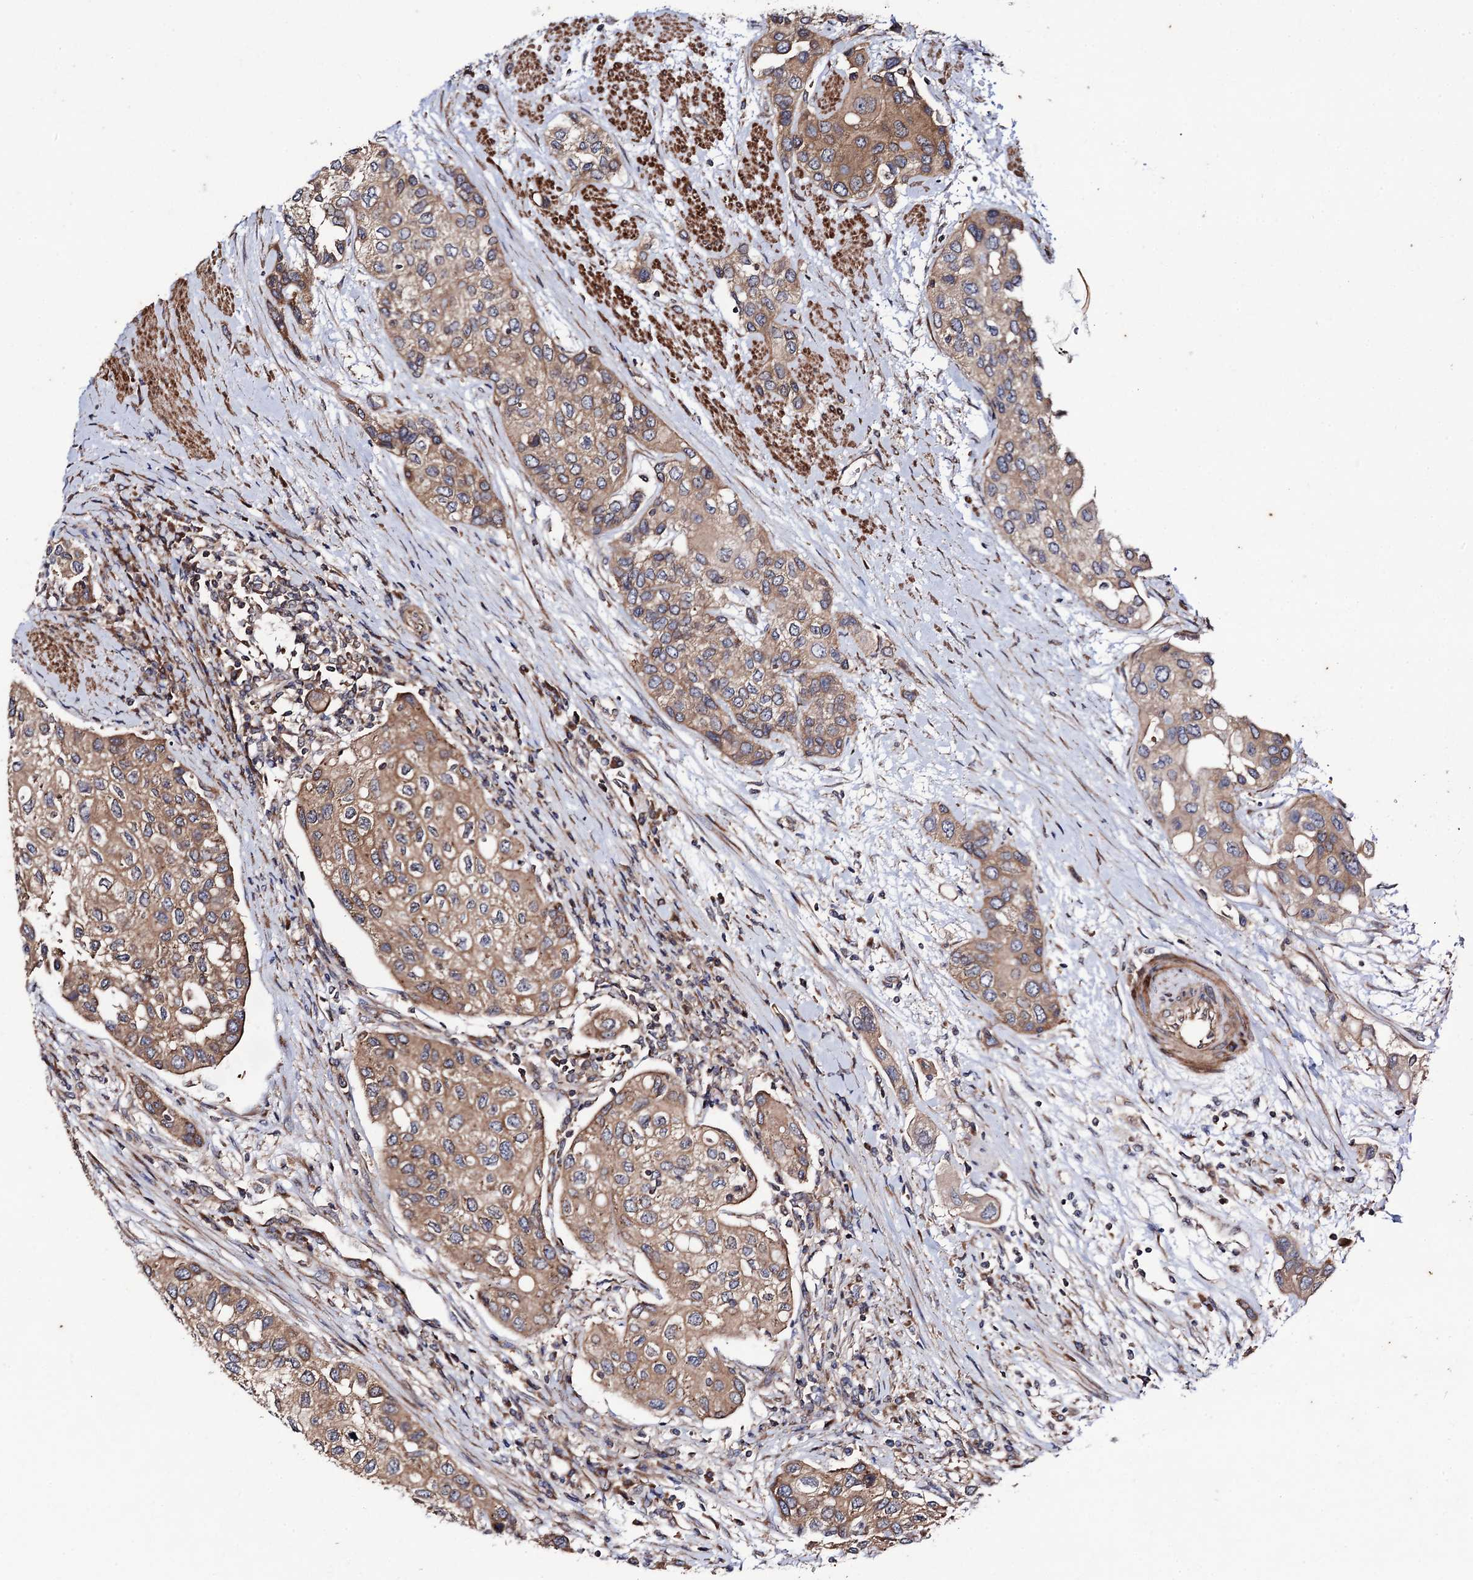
{"staining": {"intensity": "moderate", "quantity": ">75%", "location": "cytoplasmic/membranous"}, "tissue": "urothelial cancer", "cell_type": "Tumor cells", "image_type": "cancer", "snomed": [{"axis": "morphology", "description": "Normal tissue, NOS"}, {"axis": "morphology", "description": "Urothelial carcinoma, High grade"}, {"axis": "topography", "description": "Vascular tissue"}, {"axis": "topography", "description": "Urinary bladder"}], "caption": "Immunohistochemical staining of human urothelial cancer reveals moderate cytoplasmic/membranous protein expression in about >75% of tumor cells. (Stains: DAB (3,3'-diaminobenzidine) in brown, nuclei in blue, Microscopy: brightfield microscopy at high magnification).", "gene": "DYDC1", "patient": {"sex": "female", "age": 56}}